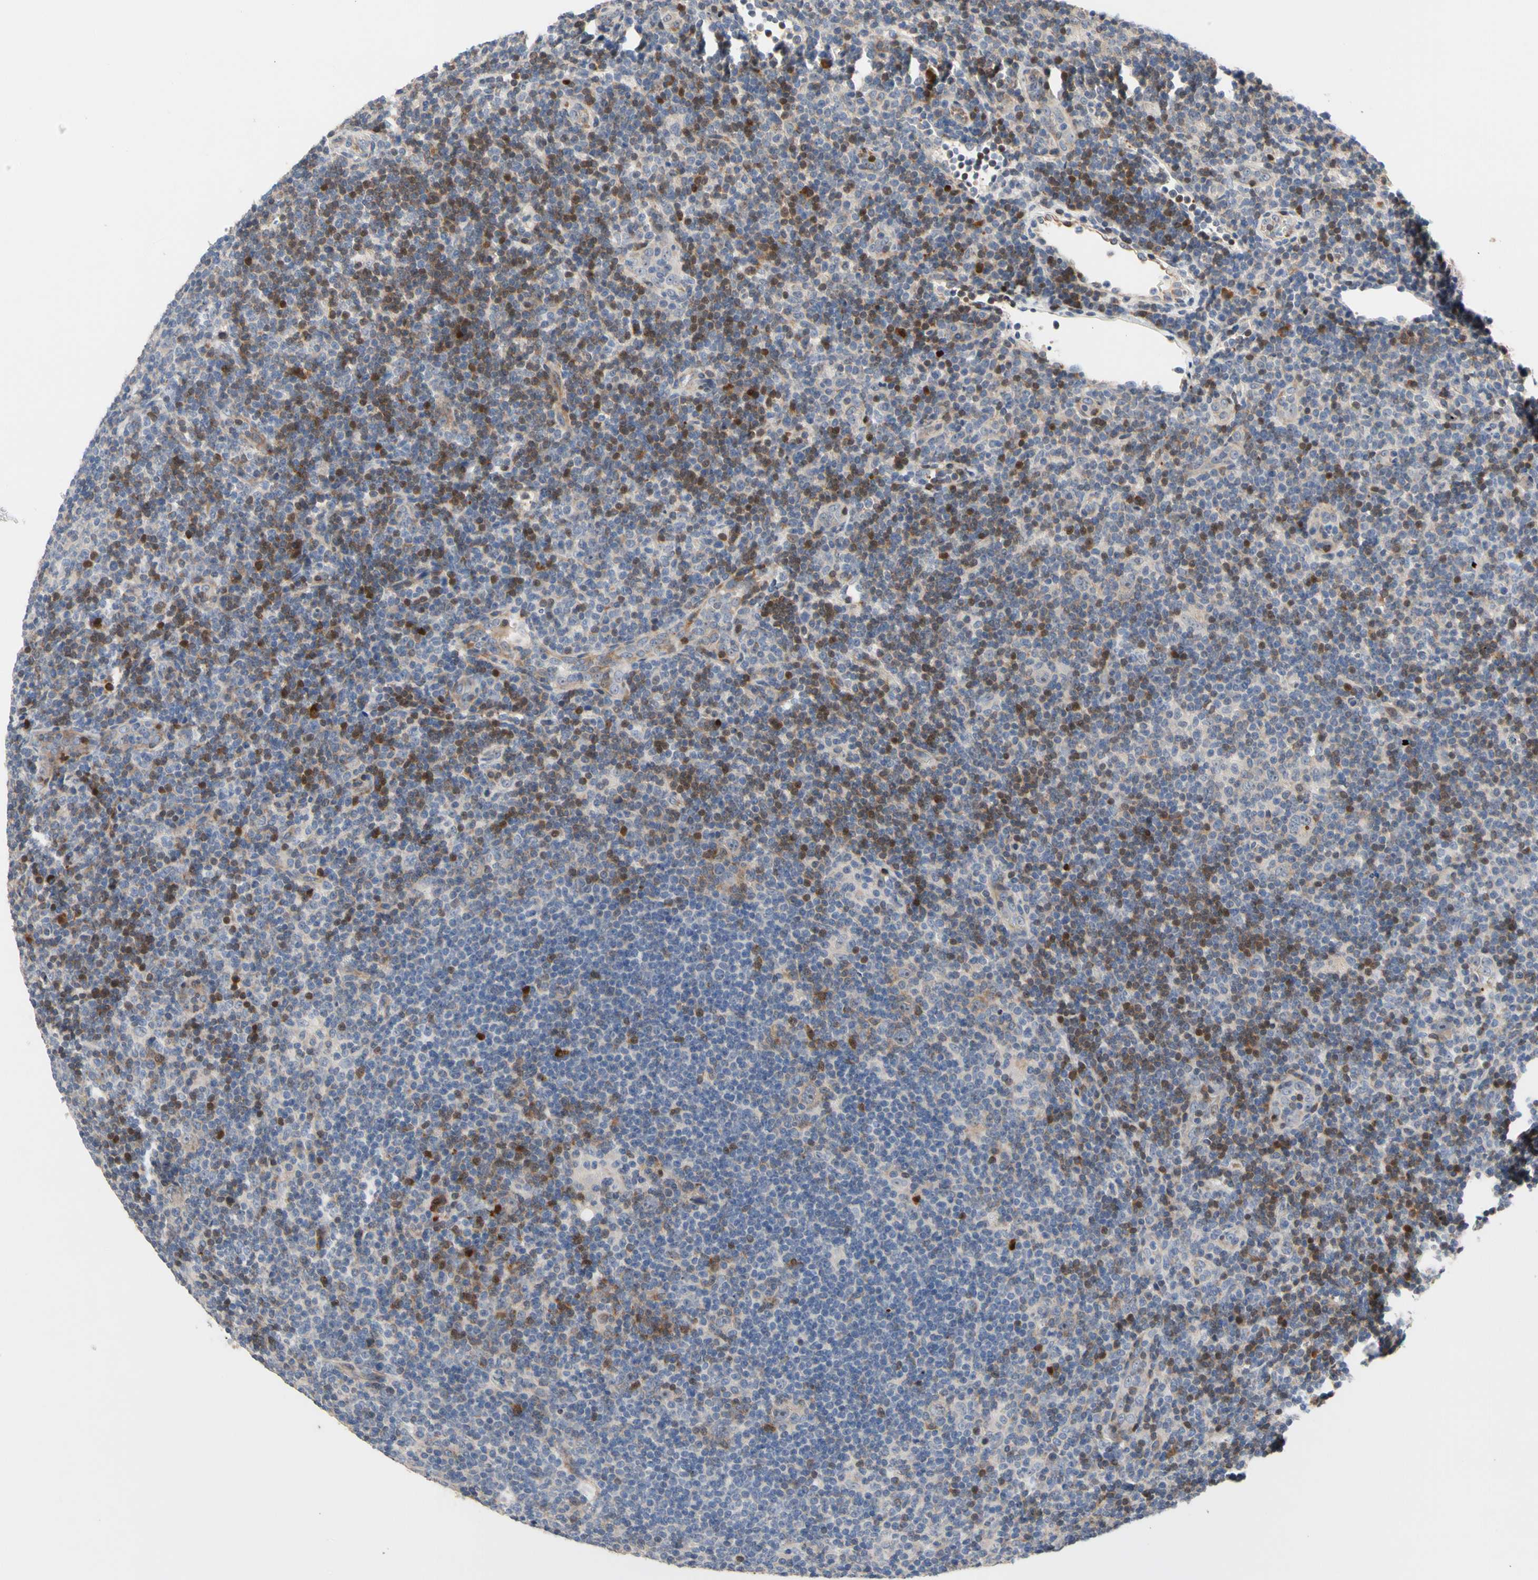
{"staining": {"intensity": "weak", "quantity": "25%-75%", "location": "cytoplasmic/membranous"}, "tissue": "lymphoma", "cell_type": "Tumor cells", "image_type": "cancer", "snomed": [{"axis": "morphology", "description": "Hodgkin's disease, NOS"}, {"axis": "topography", "description": "Lymph node"}], "caption": "Brown immunohistochemical staining in Hodgkin's disease shows weak cytoplasmic/membranous positivity in approximately 25%-75% of tumor cells.", "gene": "HMGCR", "patient": {"sex": "female", "age": 57}}